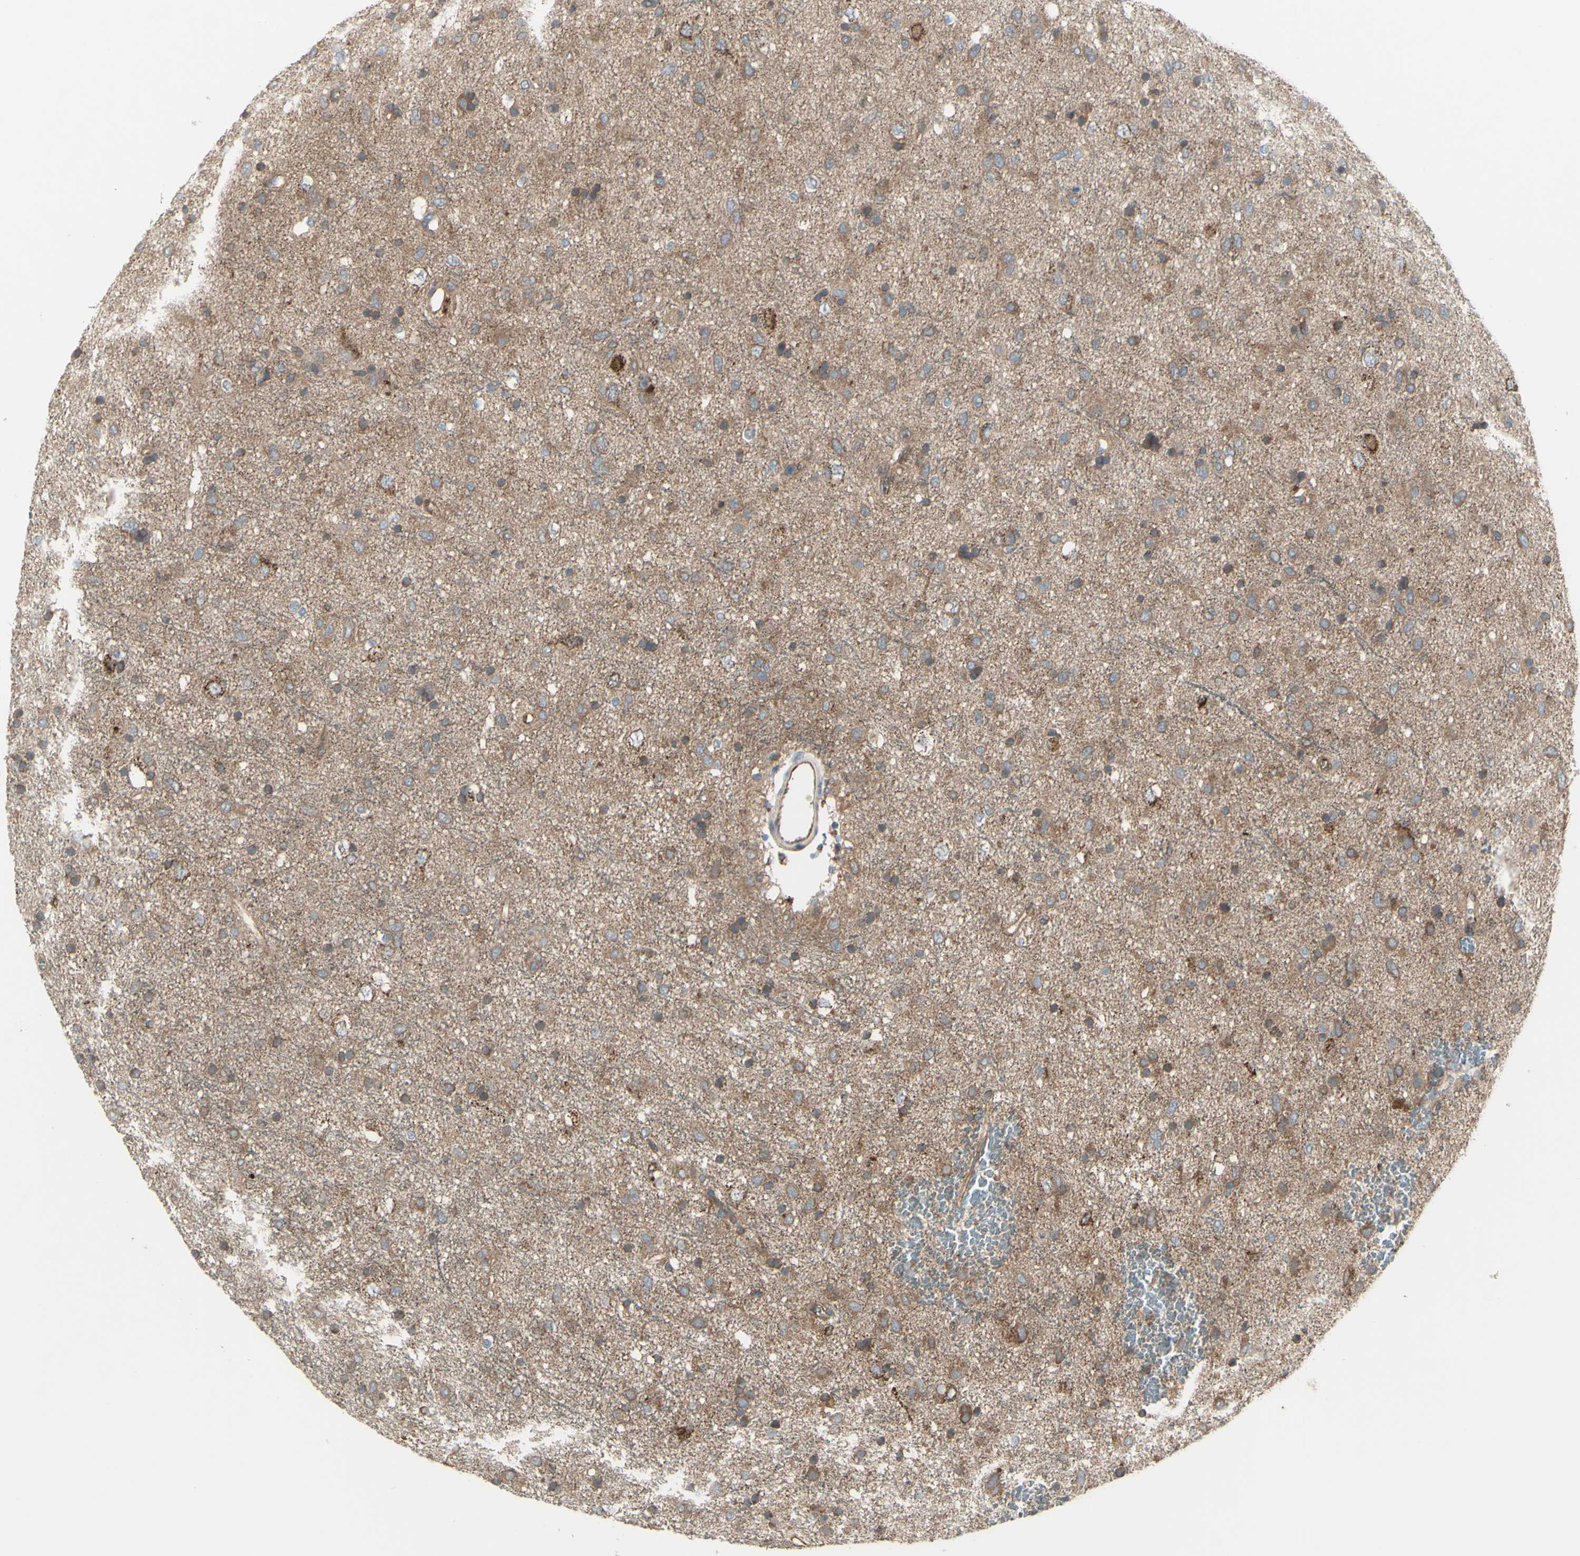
{"staining": {"intensity": "moderate", "quantity": "25%-75%", "location": "cytoplasmic/membranous"}, "tissue": "glioma", "cell_type": "Tumor cells", "image_type": "cancer", "snomed": [{"axis": "morphology", "description": "Glioma, malignant, Low grade"}, {"axis": "topography", "description": "Brain"}], "caption": "Human malignant low-grade glioma stained for a protein (brown) displays moderate cytoplasmic/membranous positive positivity in approximately 25%-75% of tumor cells.", "gene": "IGSF9B", "patient": {"sex": "male", "age": 77}}